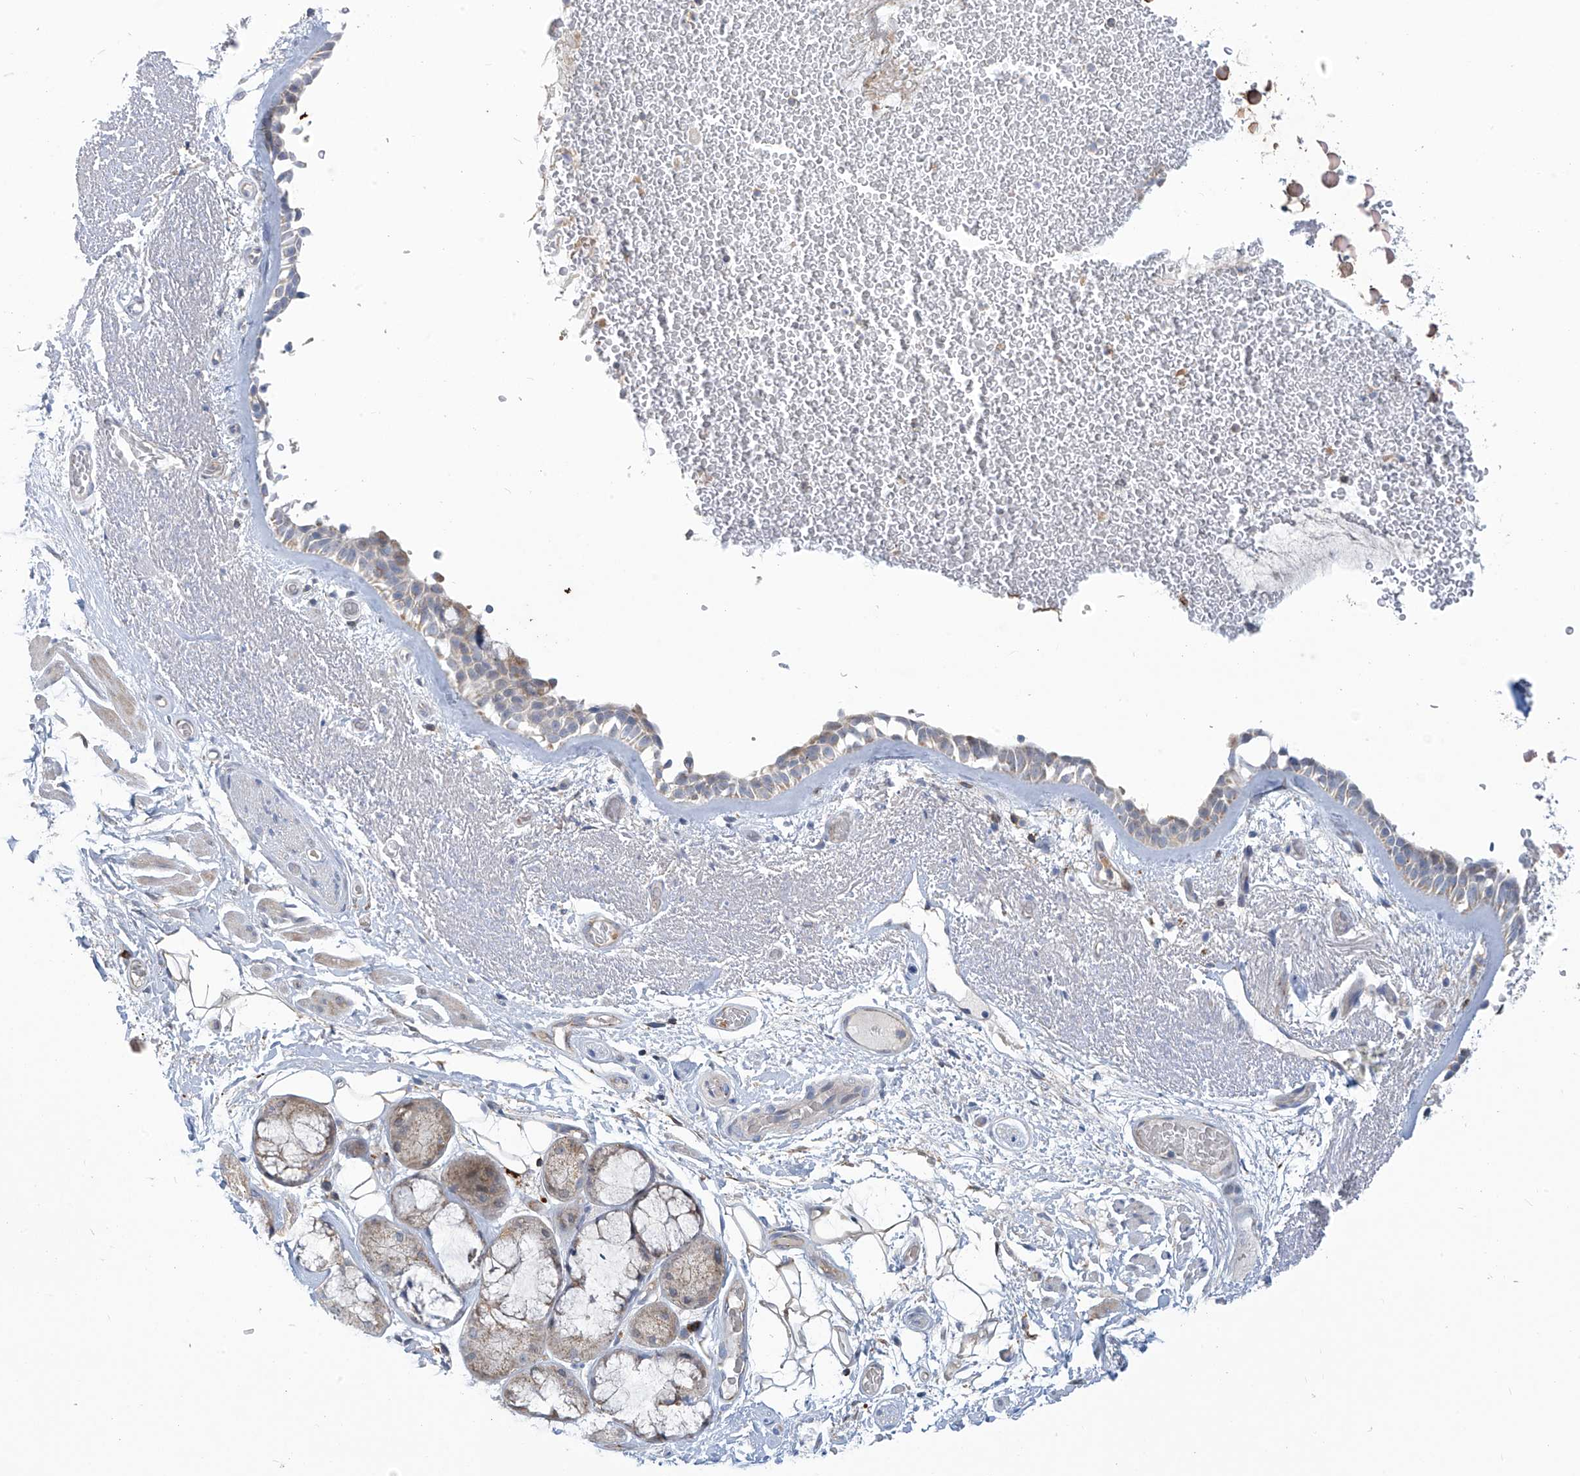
{"staining": {"intensity": "weak", "quantity": "<25%", "location": "cytoplasmic/membranous"}, "tissue": "bronchus", "cell_type": "Respiratory epithelial cells", "image_type": "normal", "snomed": [{"axis": "morphology", "description": "Normal tissue, NOS"}, {"axis": "morphology", "description": "Squamous cell carcinoma, NOS"}, {"axis": "topography", "description": "Lymph node"}, {"axis": "topography", "description": "Bronchus"}, {"axis": "topography", "description": "Lung"}], "caption": "High power microscopy photomicrograph of an immunohistochemistry (IHC) micrograph of normal bronchus, revealing no significant positivity in respiratory epithelial cells.", "gene": "IBA57", "patient": {"sex": "male", "age": 66}}